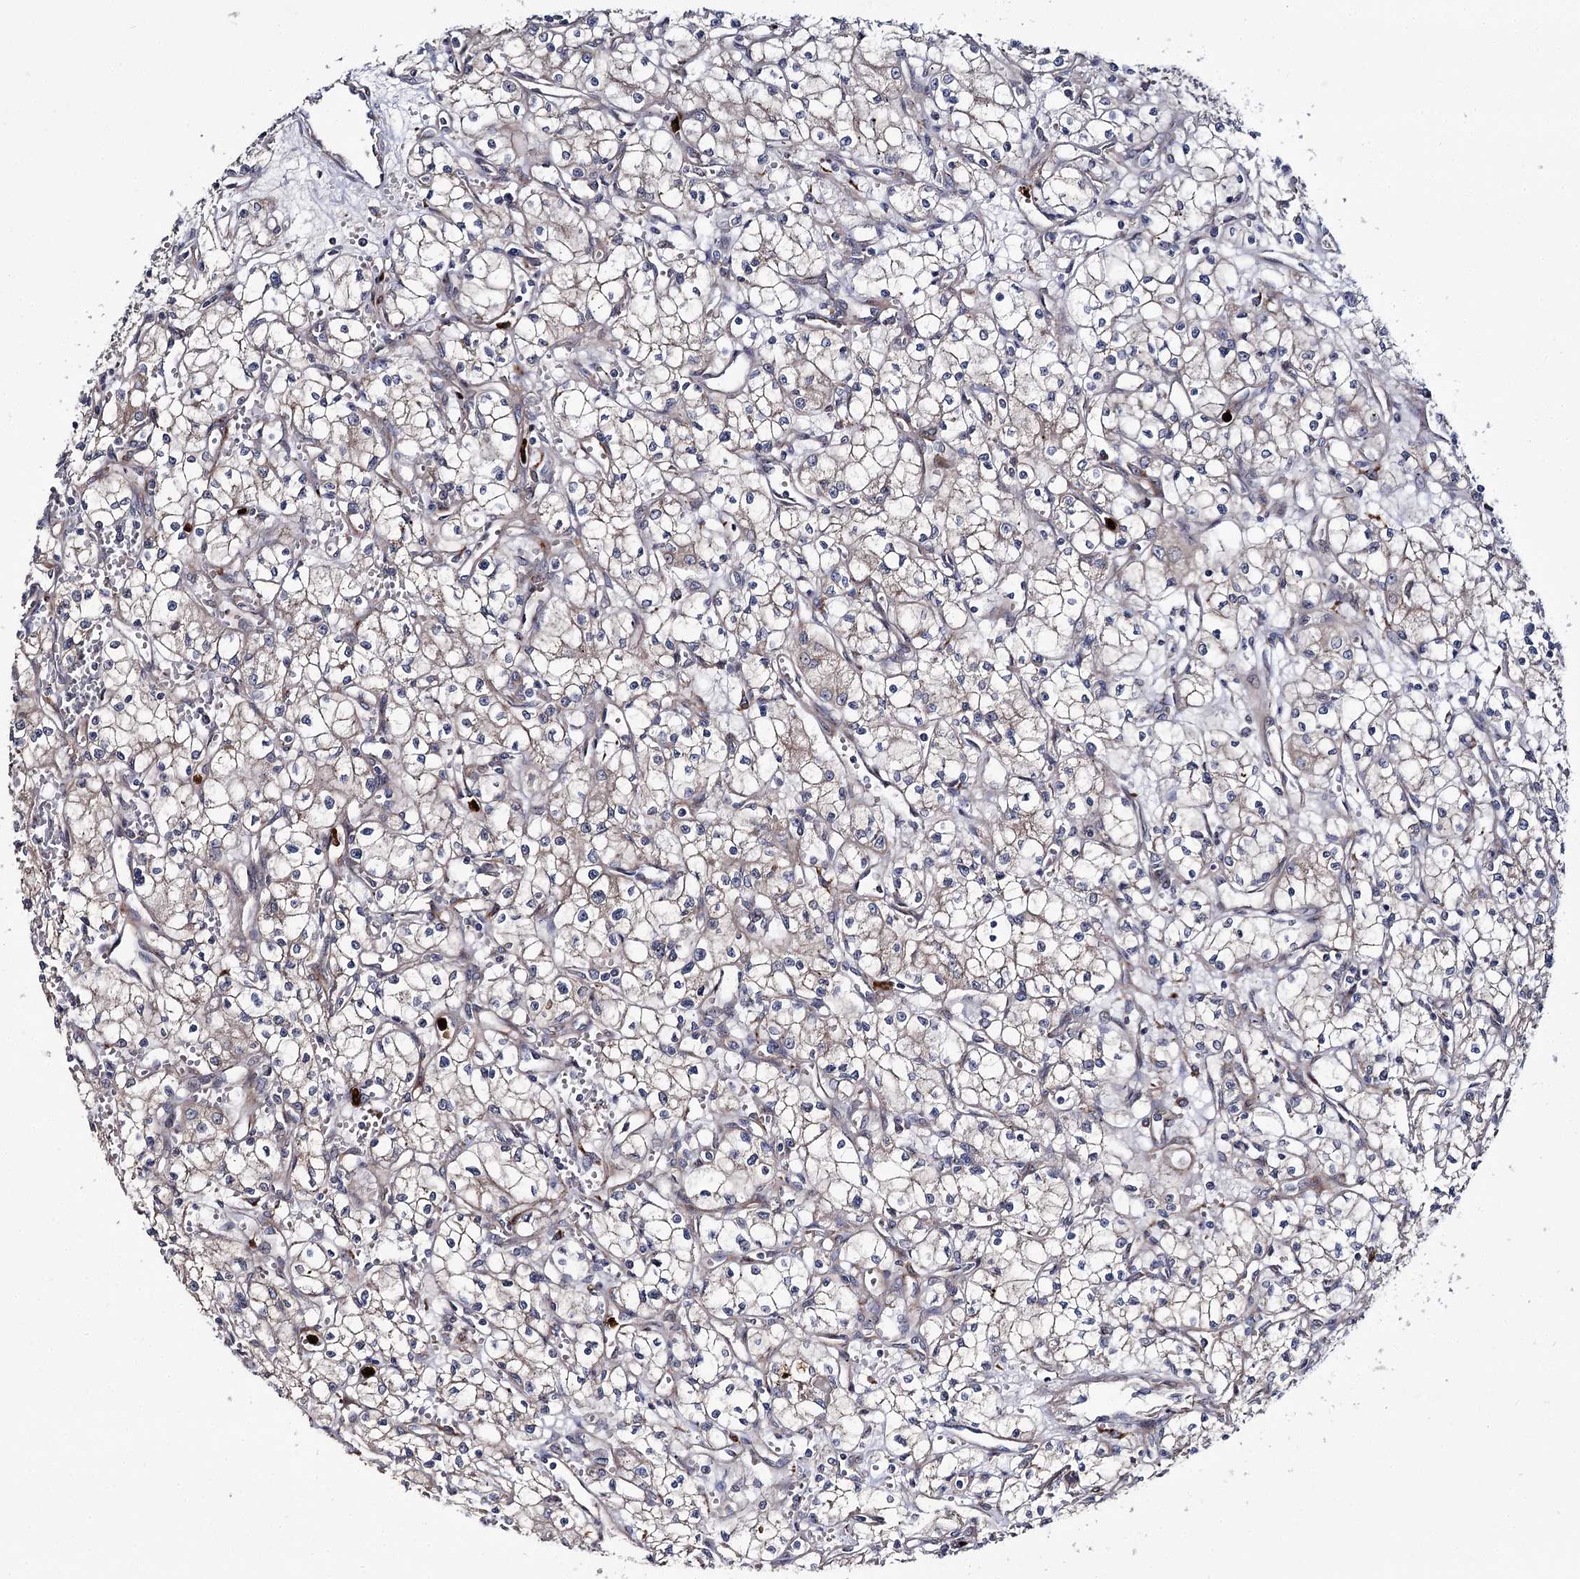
{"staining": {"intensity": "weak", "quantity": "<25%", "location": "cytoplasmic/membranous"}, "tissue": "renal cancer", "cell_type": "Tumor cells", "image_type": "cancer", "snomed": [{"axis": "morphology", "description": "Adenocarcinoma, NOS"}, {"axis": "topography", "description": "Kidney"}], "caption": "An immunohistochemistry histopathology image of renal cancer (adenocarcinoma) is shown. There is no staining in tumor cells of renal cancer (adenocarcinoma). The staining is performed using DAB (3,3'-diaminobenzidine) brown chromogen with nuclei counter-stained in using hematoxylin.", "gene": "MINDY3", "patient": {"sex": "male", "age": 59}}